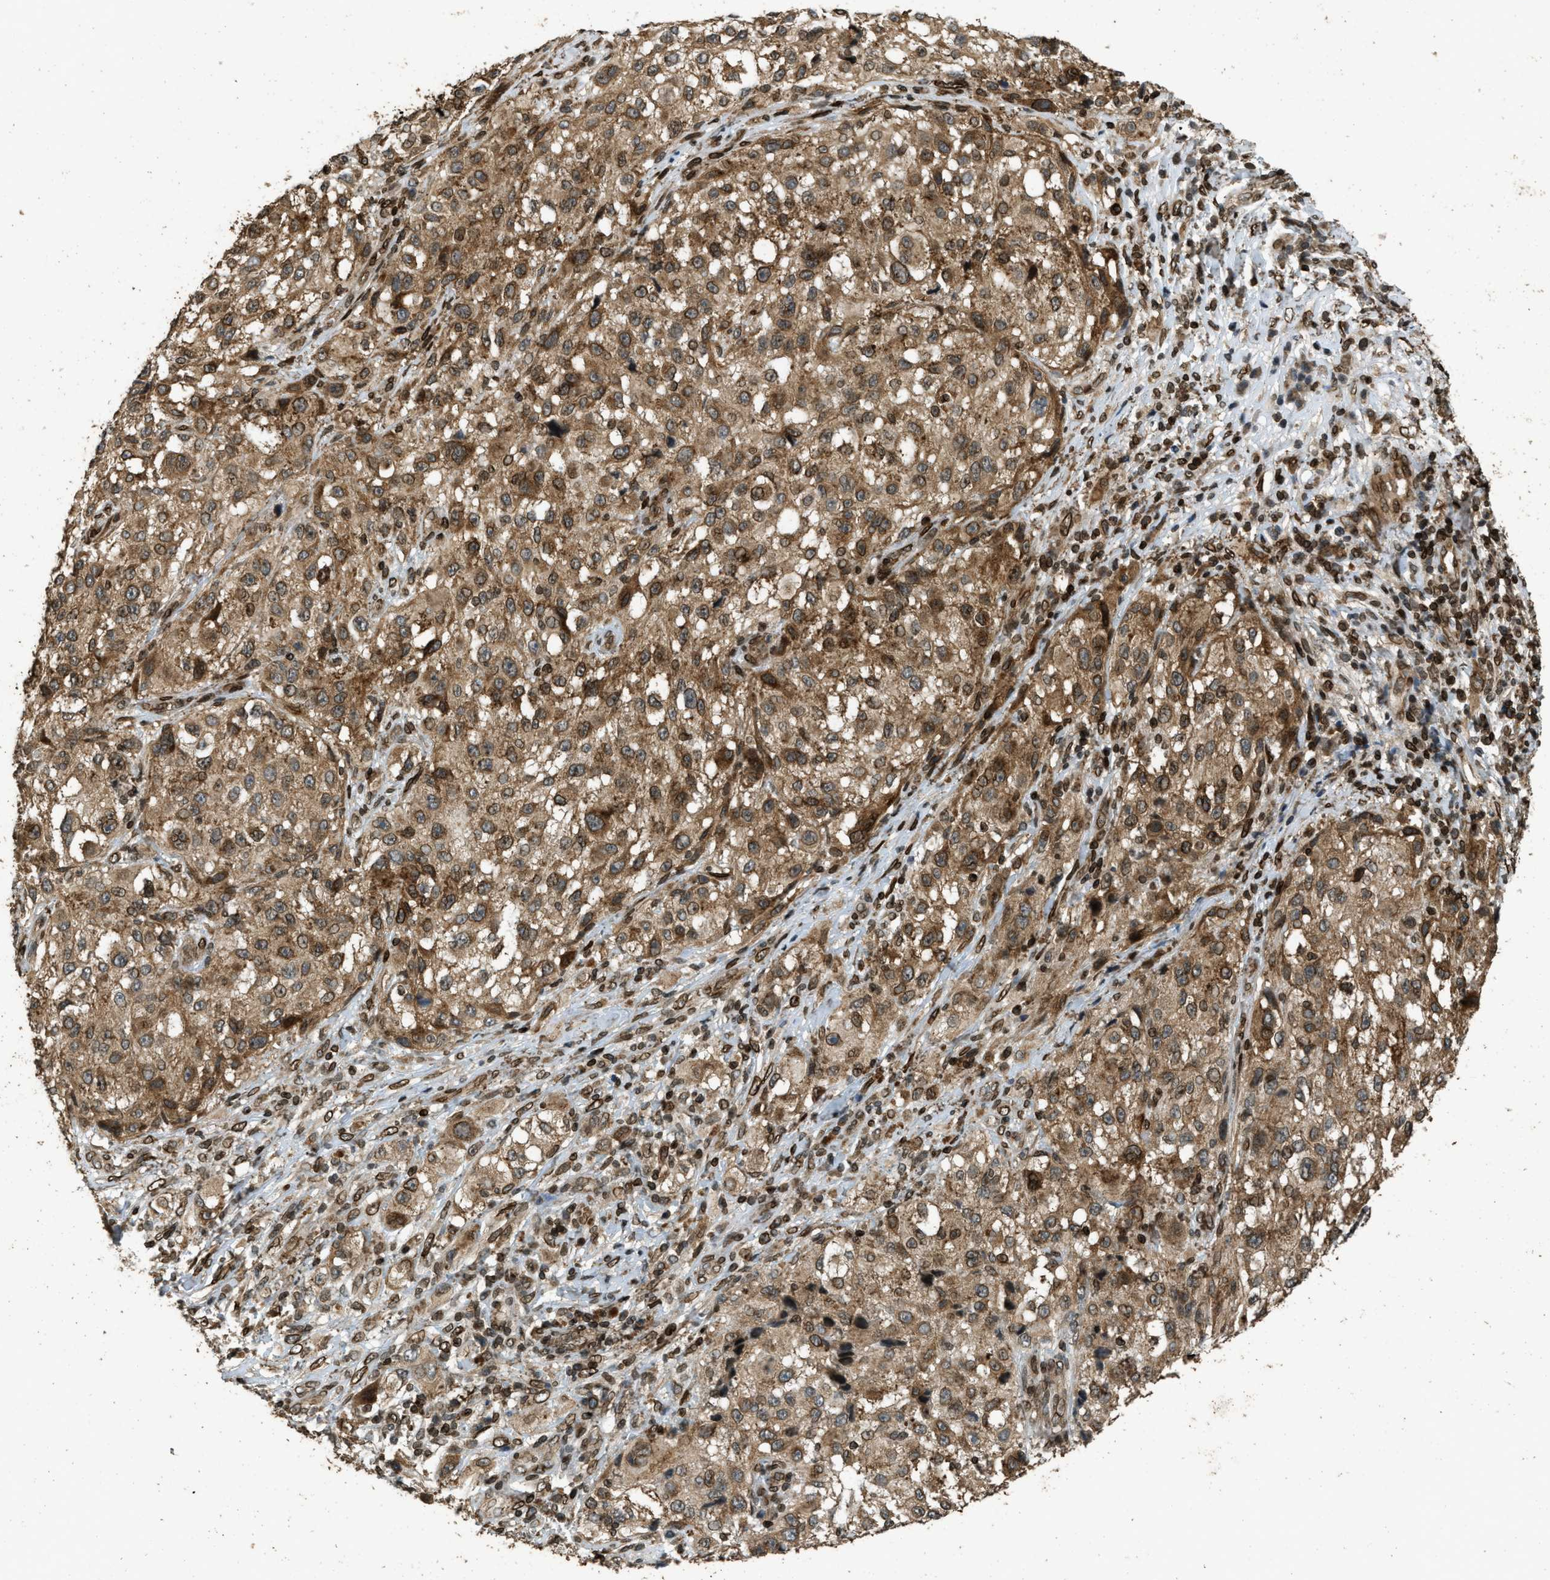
{"staining": {"intensity": "moderate", "quantity": ">75%", "location": "cytoplasmic/membranous,nuclear"}, "tissue": "melanoma", "cell_type": "Tumor cells", "image_type": "cancer", "snomed": [{"axis": "morphology", "description": "Necrosis, NOS"}, {"axis": "morphology", "description": "Malignant melanoma, NOS"}, {"axis": "topography", "description": "Skin"}], "caption": "Protein expression analysis of human melanoma reveals moderate cytoplasmic/membranous and nuclear staining in approximately >75% of tumor cells.", "gene": "SYNE1", "patient": {"sex": "female", "age": 87}}